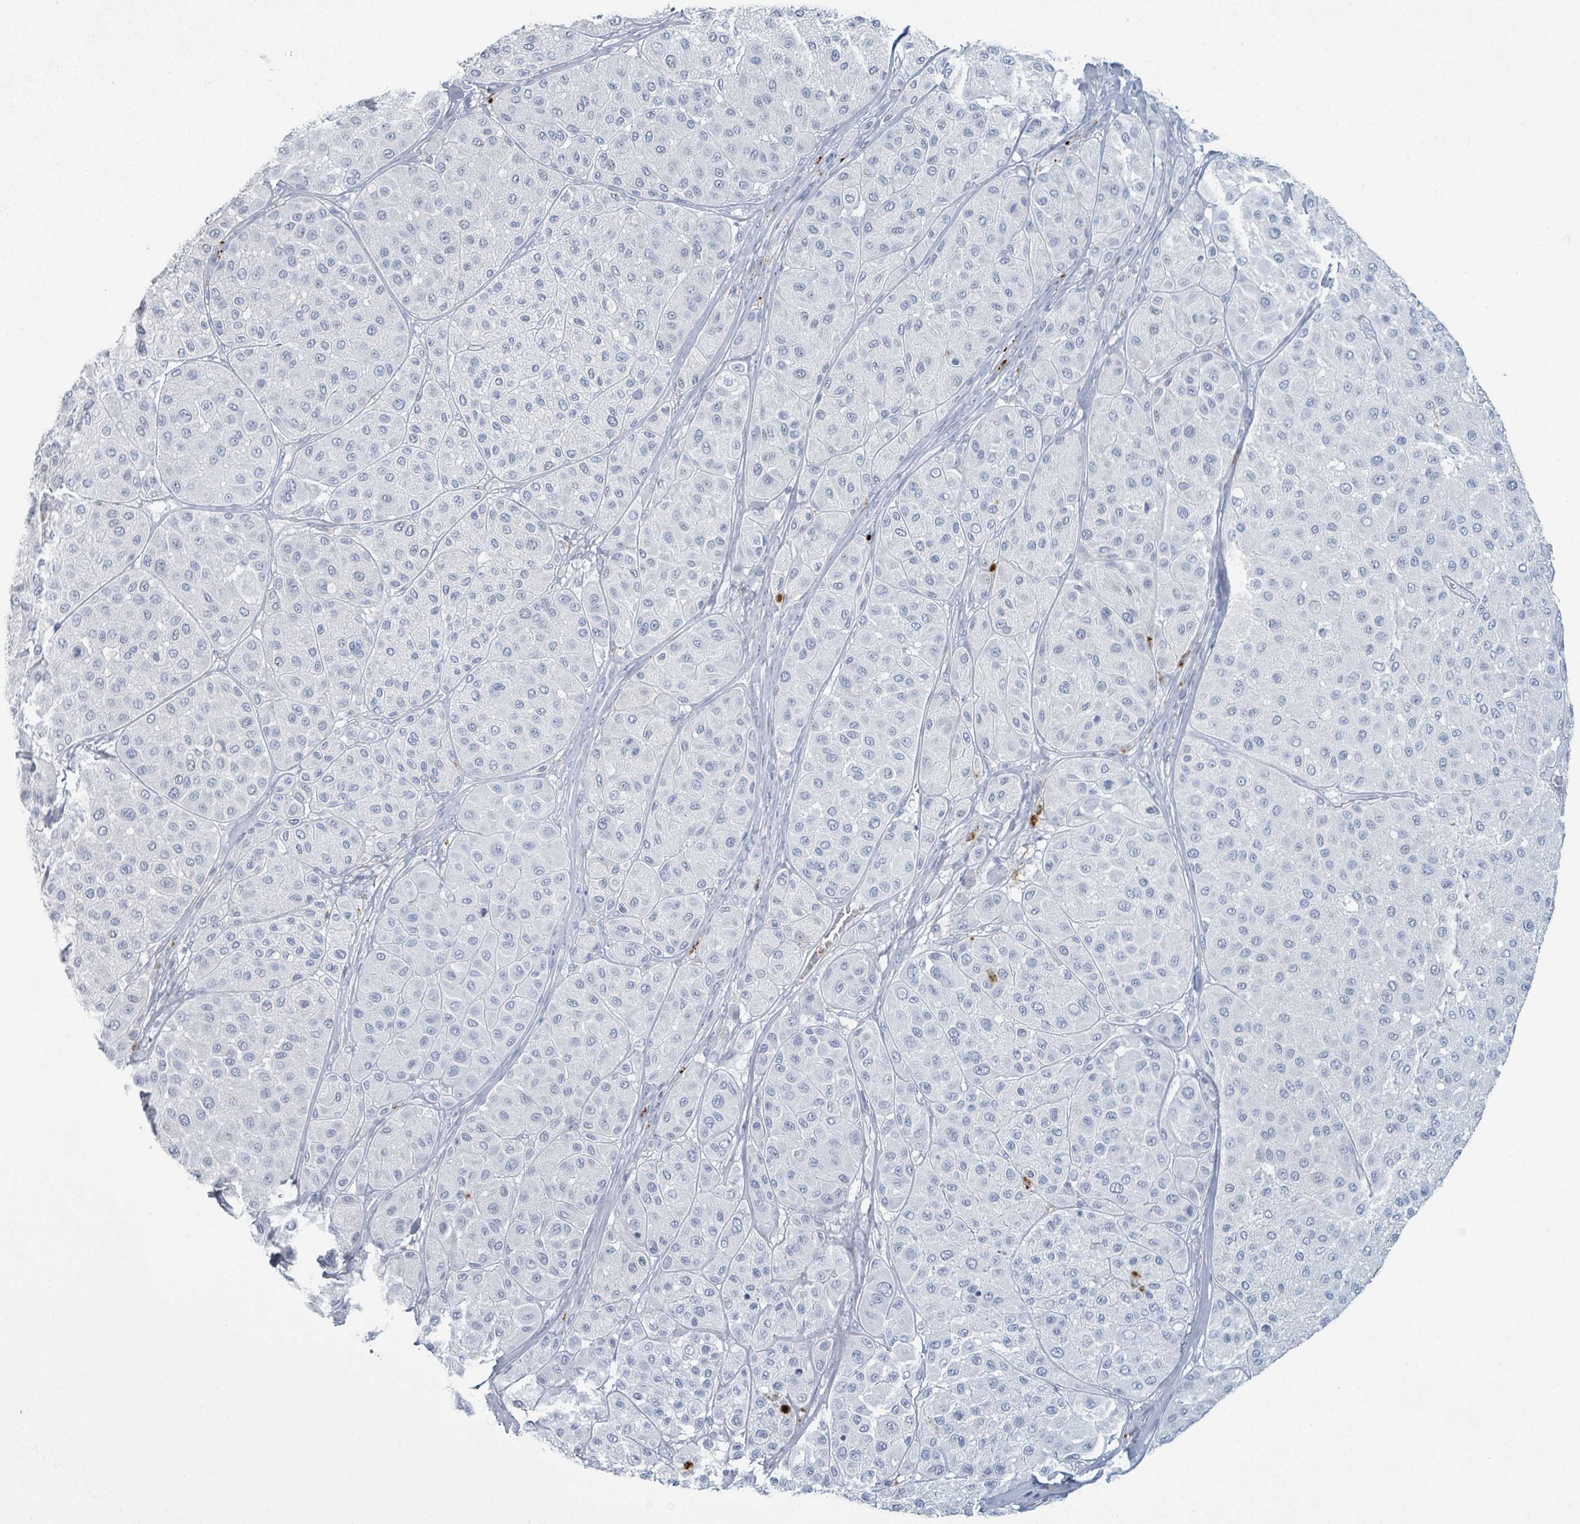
{"staining": {"intensity": "negative", "quantity": "none", "location": "none"}, "tissue": "melanoma", "cell_type": "Tumor cells", "image_type": "cancer", "snomed": [{"axis": "morphology", "description": "Malignant melanoma, Metastatic site"}, {"axis": "topography", "description": "Smooth muscle"}], "caption": "Immunohistochemistry (IHC) histopathology image of human malignant melanoma (metastatic site) stained for a protein (brown), which demonstrates no positivity in tumor cells.", "gene": "DEFA4", "patient": {"sex": "male", "age": 41}}